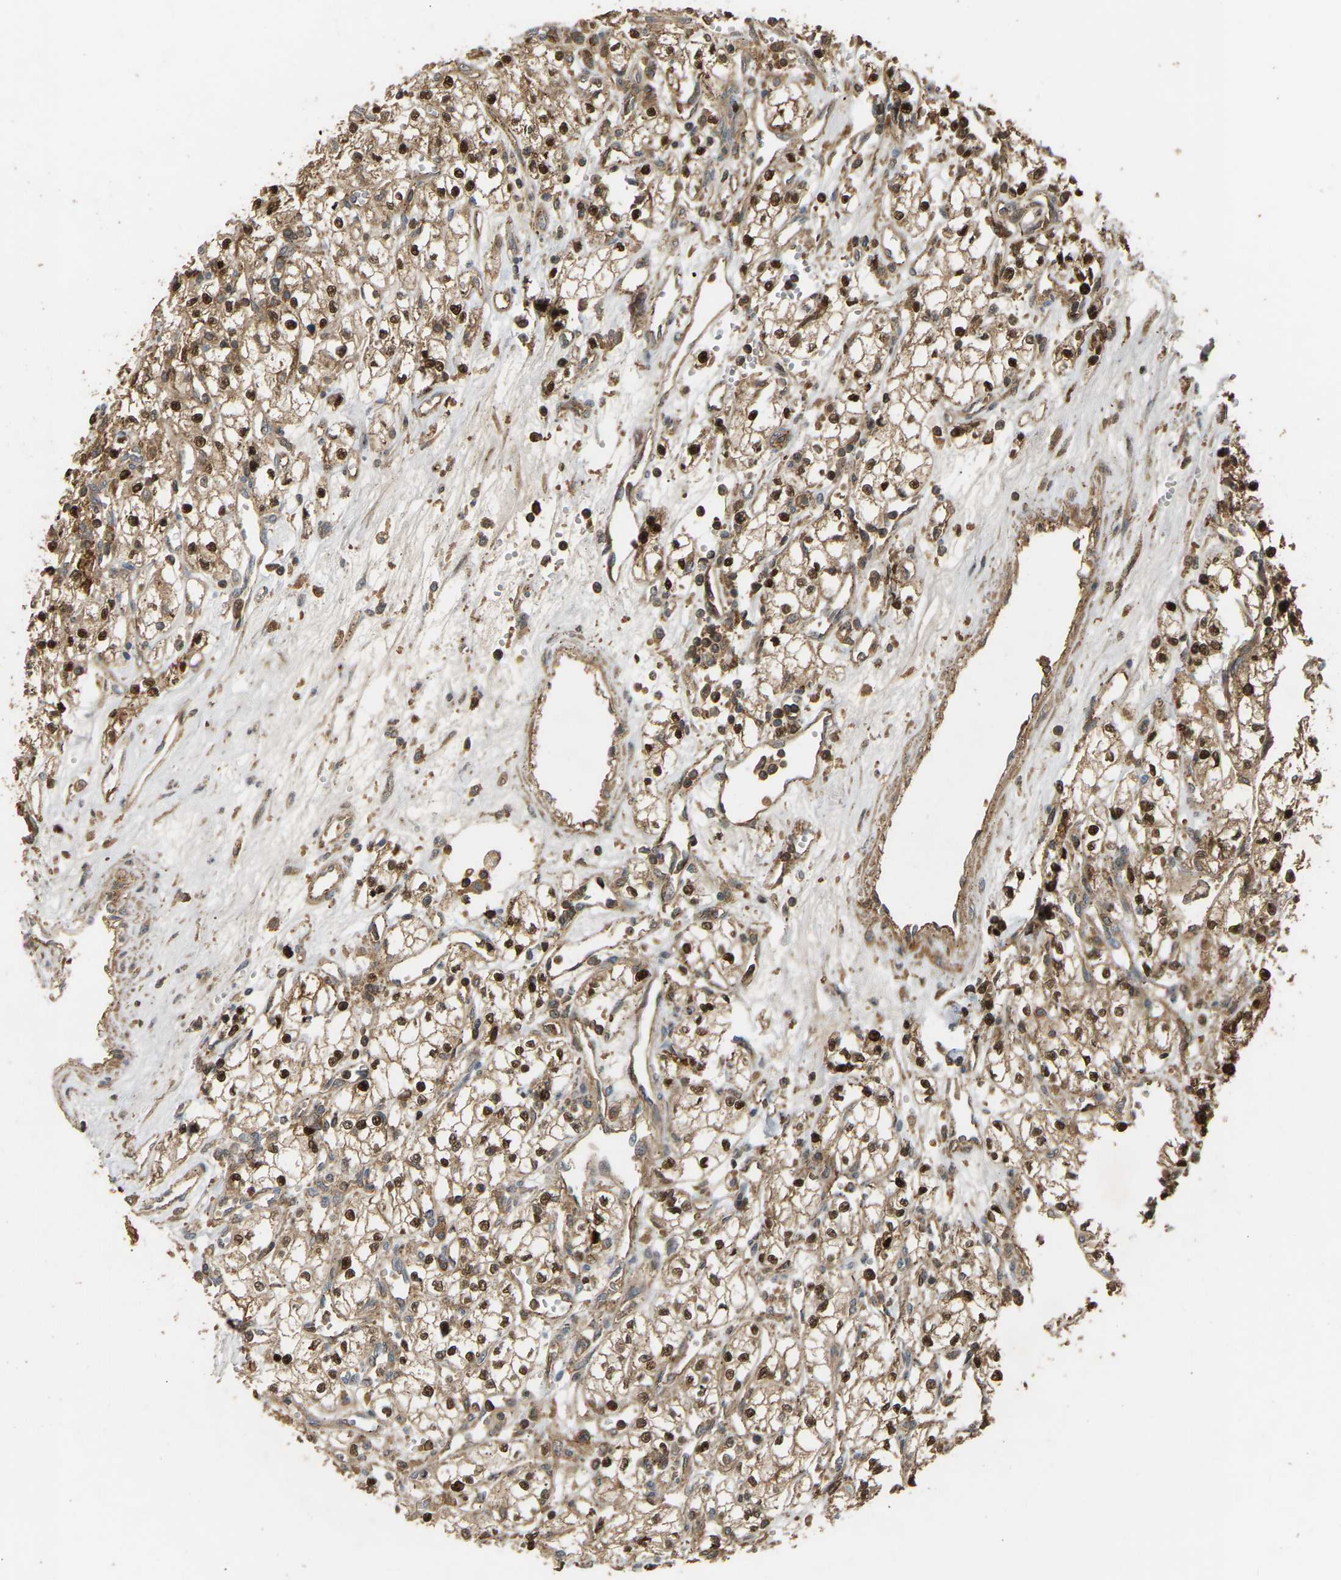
{"staining": {"intensity": "strong", "quantity": ">75%", "location": "cytoplasmic/membranous,nuclear"}, "tissue": "renal cancer", "cell_type": "Tumor cells", "image_type": "cancer", "snomed": [{"axis": "morphology", "description": "Adenocarcinoma, NOS"}, {"axis": "topography", "description": "Kidney"}], "caption": "Immunohistochemical staining of human renal cancer (adenocarcinoma) demonstrates high levels of strong cytoplasmic/membranous and nuclear staining in about >75% of tumor cells. The protein is stained brown, and the nuclei are stained in blue (DAB IHC with brightfield microscopy, high magnification).", "gene": "GOPC", "patient": {"sex": "male", "age": 59}}